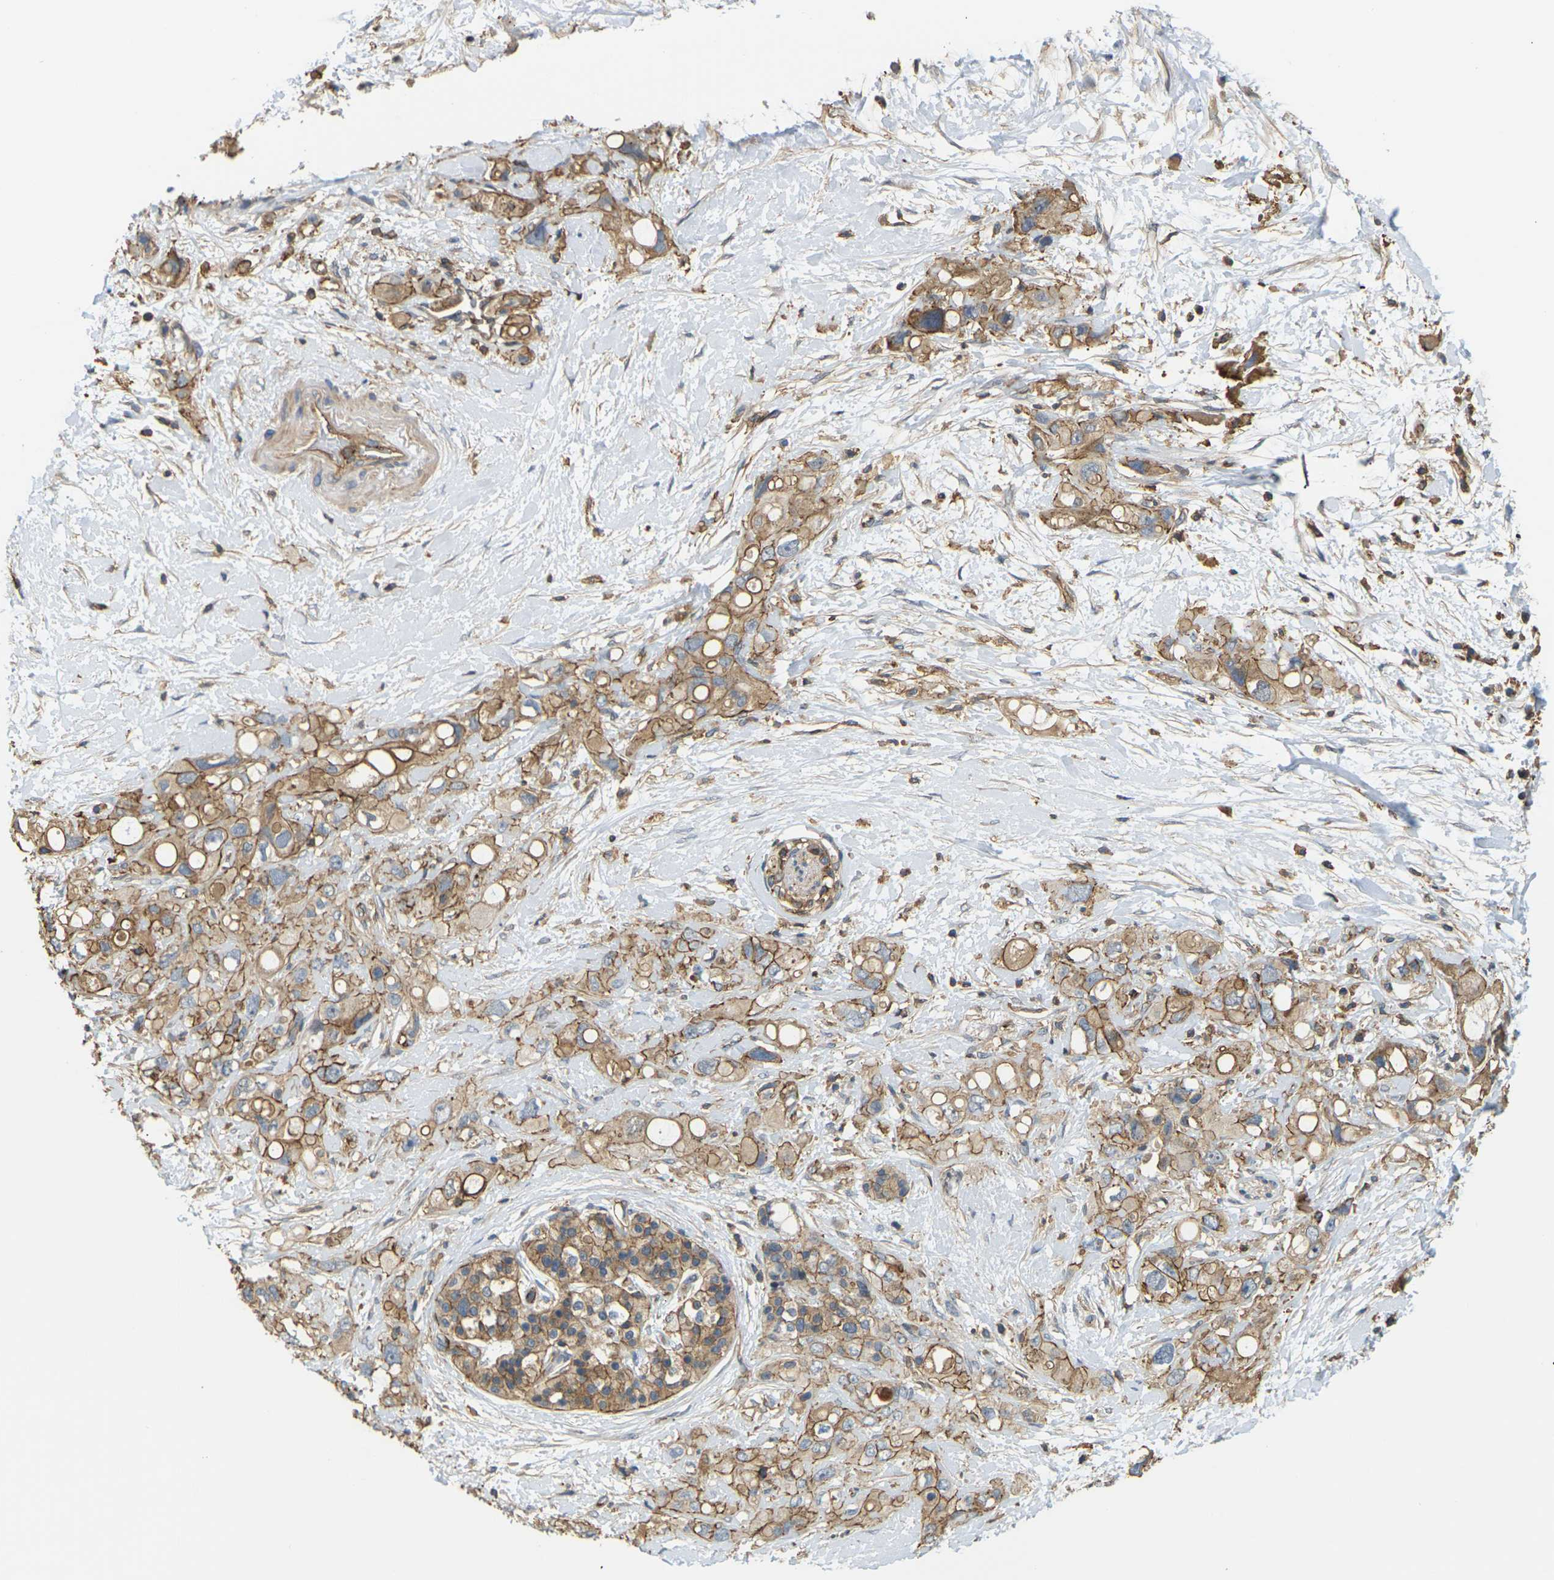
{"staining": {"intensity": "moderate", "quantity": ">75%", "location": "cytoplasmic/membranous"}, "tissue": "pancreatic cancer", "cell_type": "Tumor cells", "image_type": "cancer", "snomed": [{"axis": "morphology", "description": "Adenocarcinoma, NOS"}, {"axis": "topography", "description": "Pancreas"}], "caption": "There is medium levels of moderate cytoplasmic/membranous positivity in tumor cells of pancreatic adenocarcinoma, as demonstrated by immunohistochemical staining (brown color).", "gene": "IQGAP1", "patient": {"sex": "female", "age": 56}}